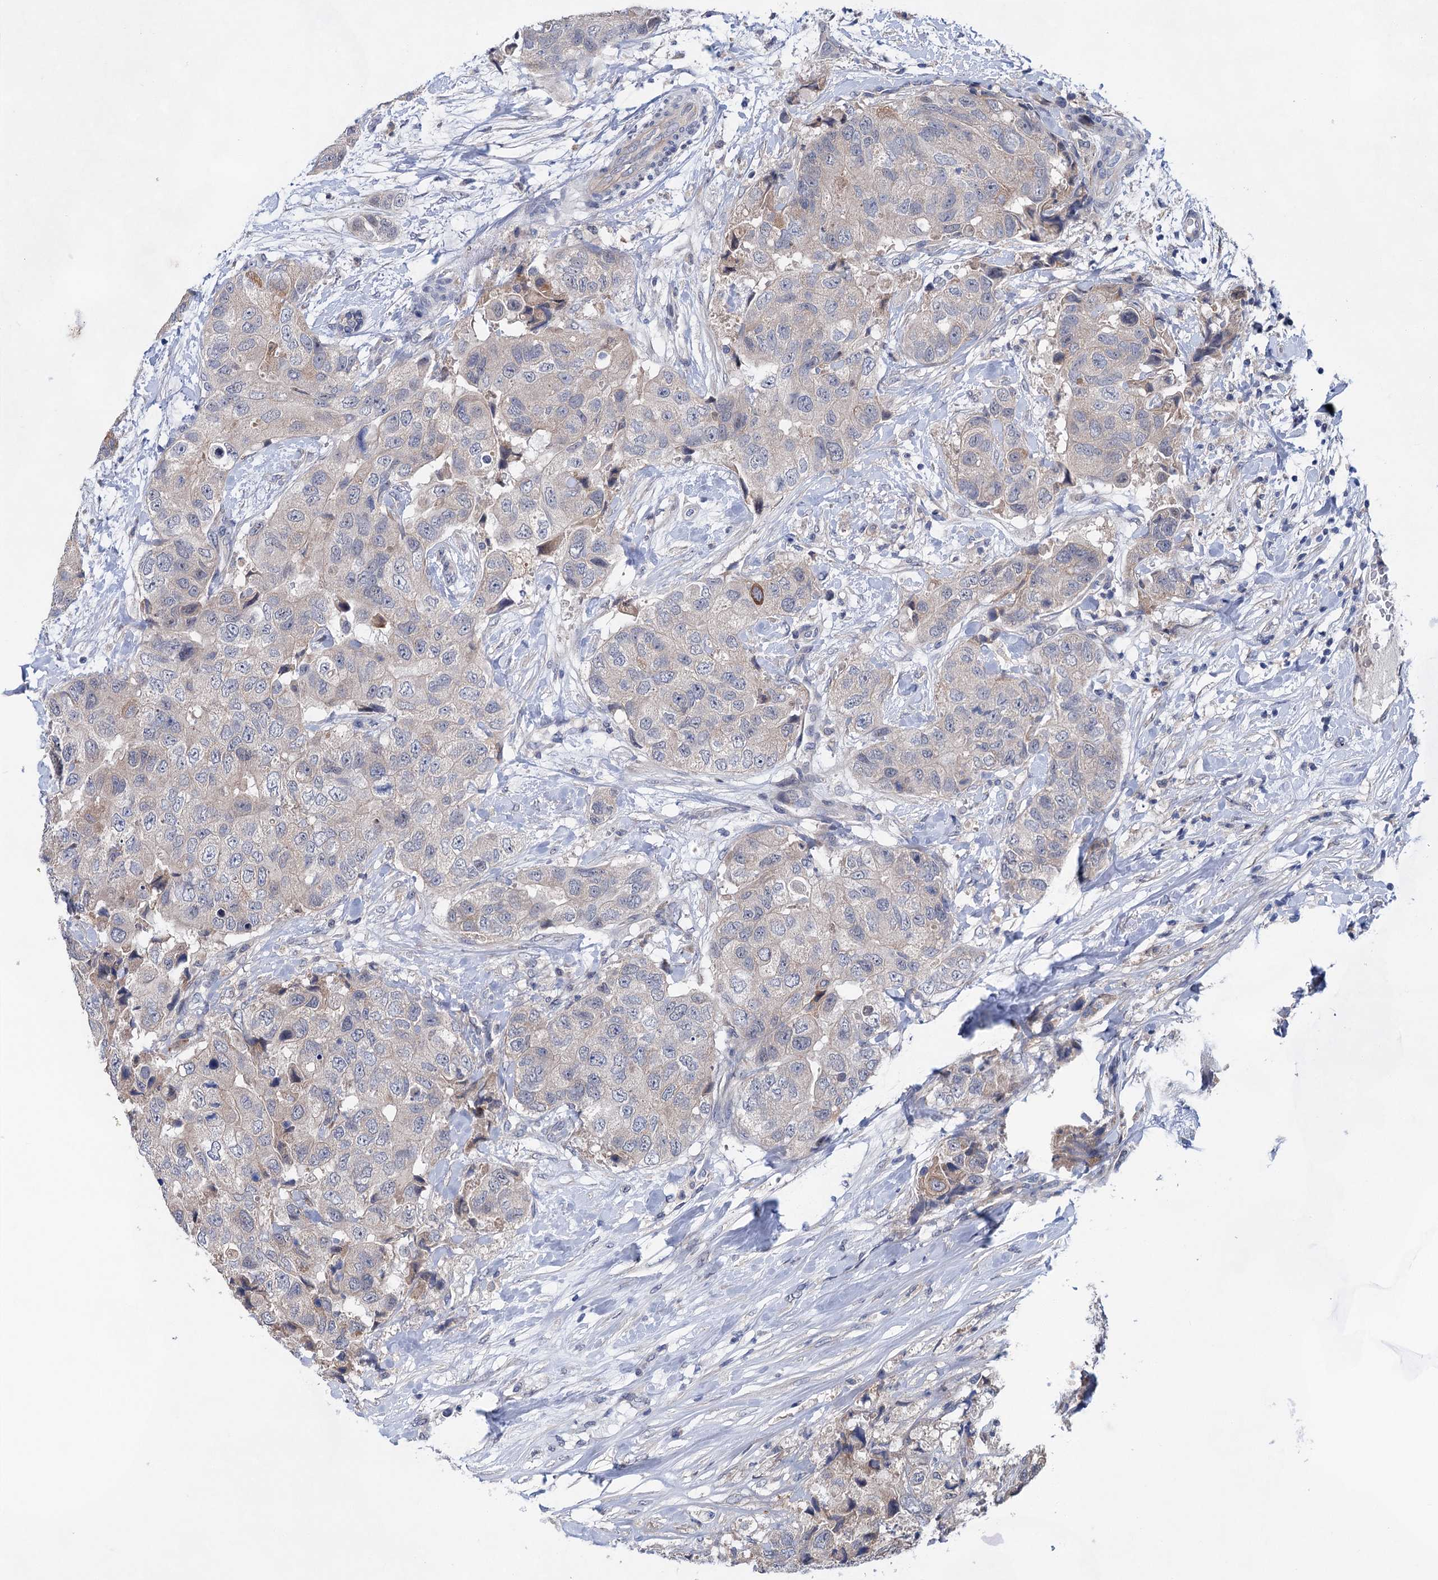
{"staining": {"intensity": "negative", "quantity": "none", "location": "none"}, "tissue": "breast cancer", "cell_type": "Tumor cells", "image_type": "cancer", "snomed": [{"axis": "morphology", "description": "Duct carcinoma"}, {"axis": "topography", "description": "Breast"}], "caption": "The micrograph reveals no staining of tumor cells in intraductal carcinoma (breast).", "gene": "MORN3", "patient": {"sex": "female", "age": 62}}